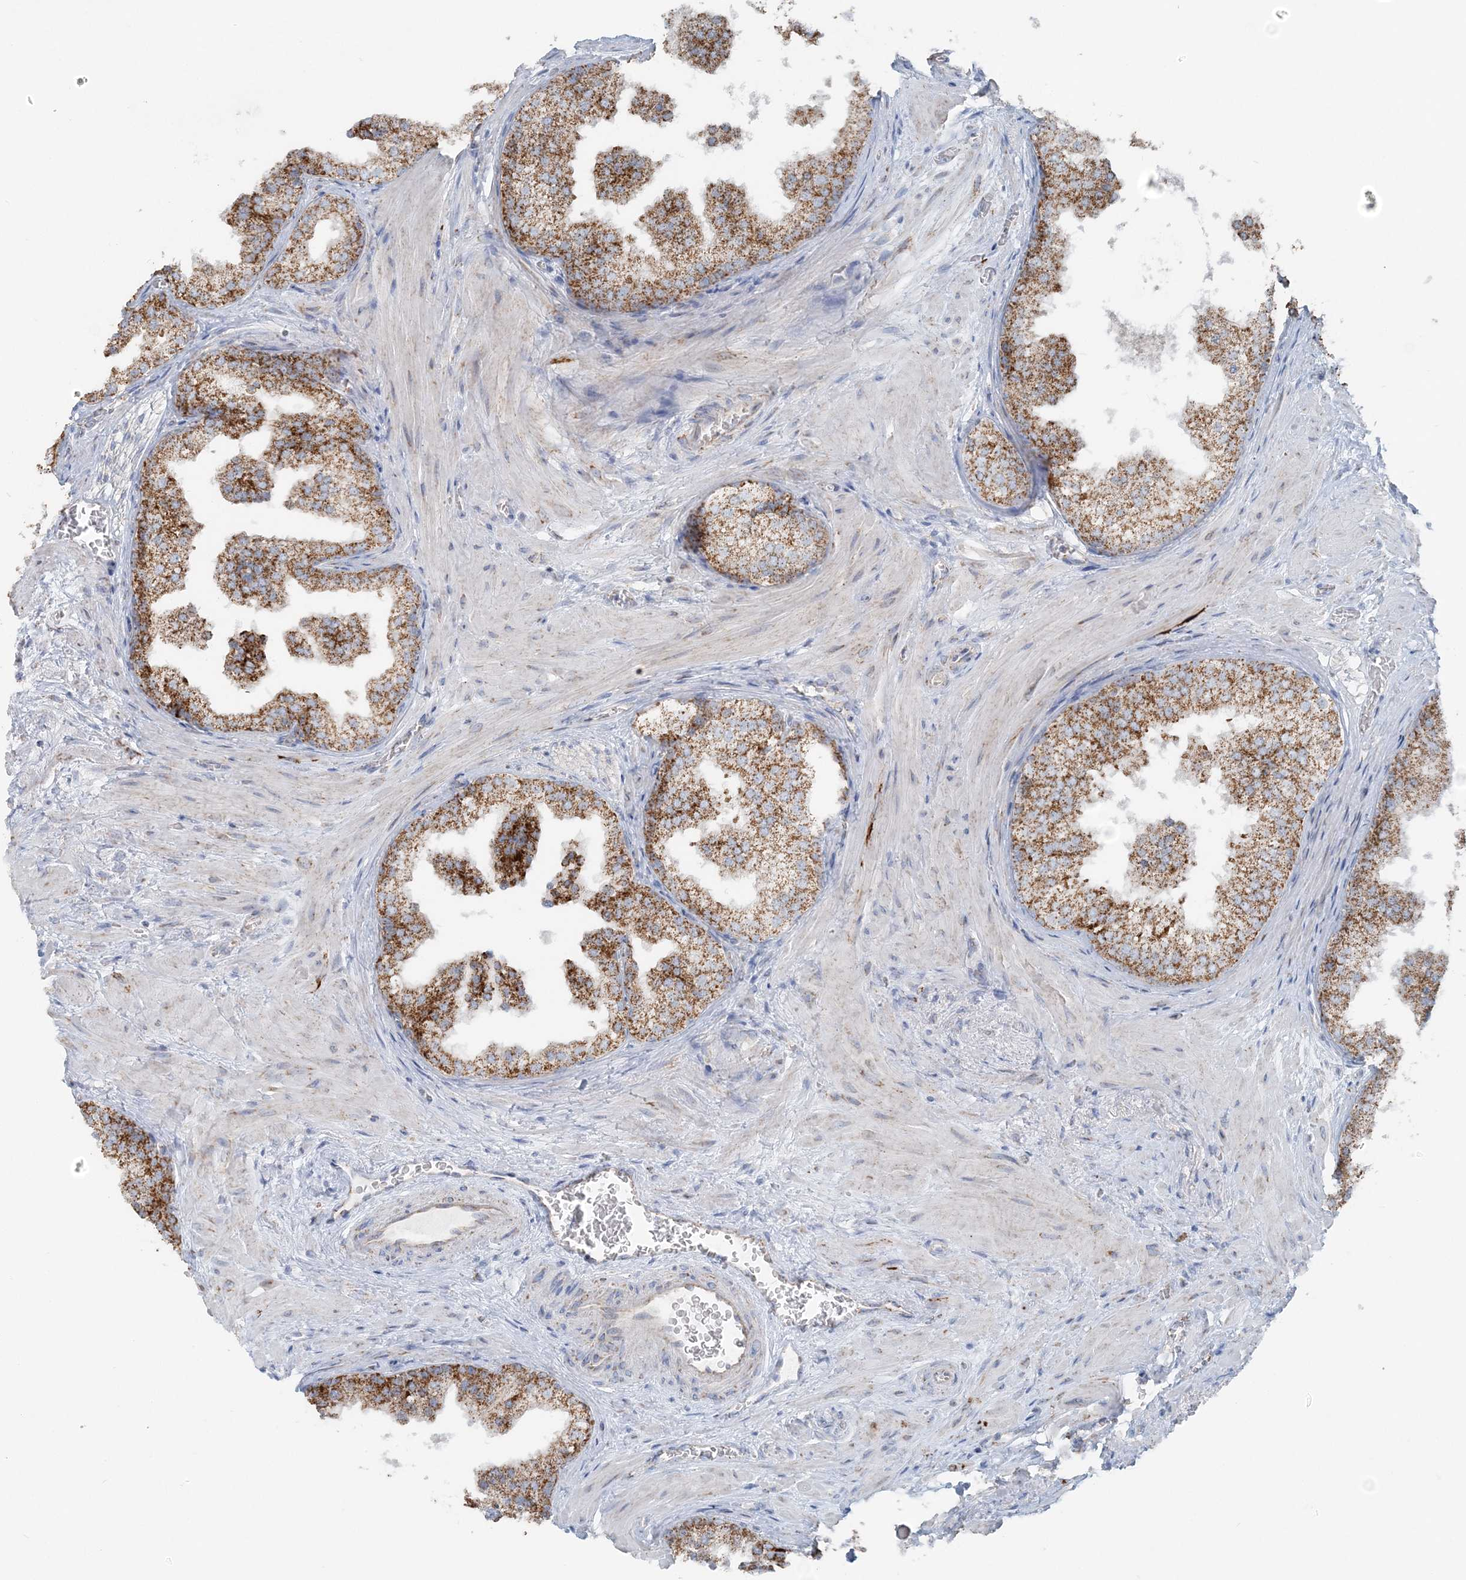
{"staining": {"intensity": "strong", "quantity": ">75%", "location": "cytoplasmic/membranous"}, "tissue": "prostate", "cell_type": "Glandular cells", "image_type": "normal", "snomed": [{"axis": "morphology", "description": "Normal tissue, NOS"}, {"axis": "topography", "description": "Prostate"}], "caption": "Strong cytoplasmic/membranous protein expression is identified in about >75% of glandular cells in prostate. Ihc stains the protein in brown and the nuclei are stained blue.", "gene": "PCCB", "patient": {"sex": "male", "age": 48}}